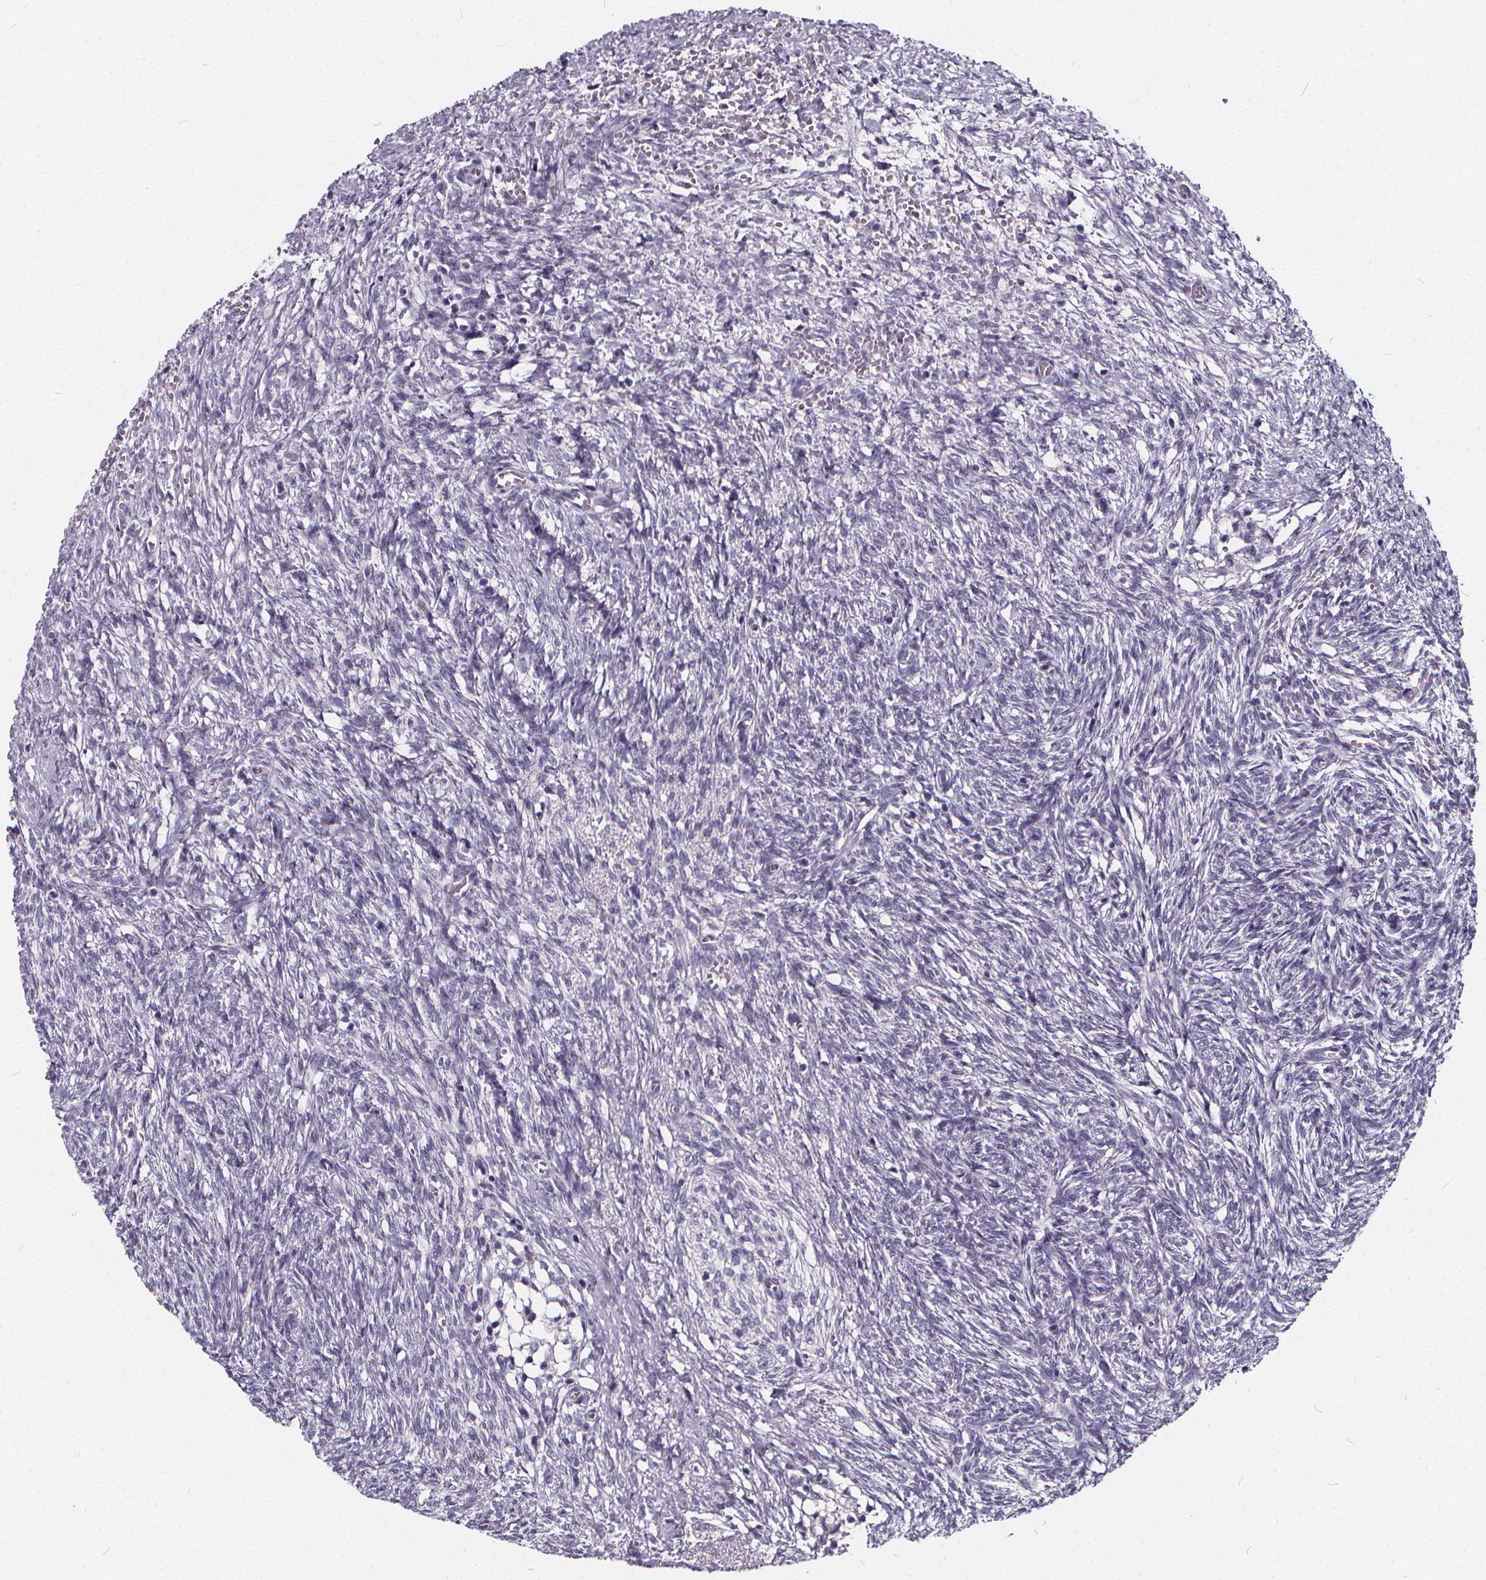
{"staining": {"intensity": "negative", "quantity": "none", "location": "none"}, "tissue": "ovary", "cell_type": "Ovarian stroma cells", "image_type": "normal", "snomed": [{"axis": "morphology", "description": "Normal tissue, NOS"}, {"axis": "topography", "description": "Ovary"}], "caption": "DAB (3,3'-diaminobenzidine) immunohistochemical staining of benign human ovary displays no significant positivity in ovarian stroma cells. The staining was performed using DAB to visualize the protein expression in brown, while the nuclei were stained in blue with hematoxylin (Magnification: 20x).", "gene": "SPEF2", "patient": {"sex": "female", "age": 46}}